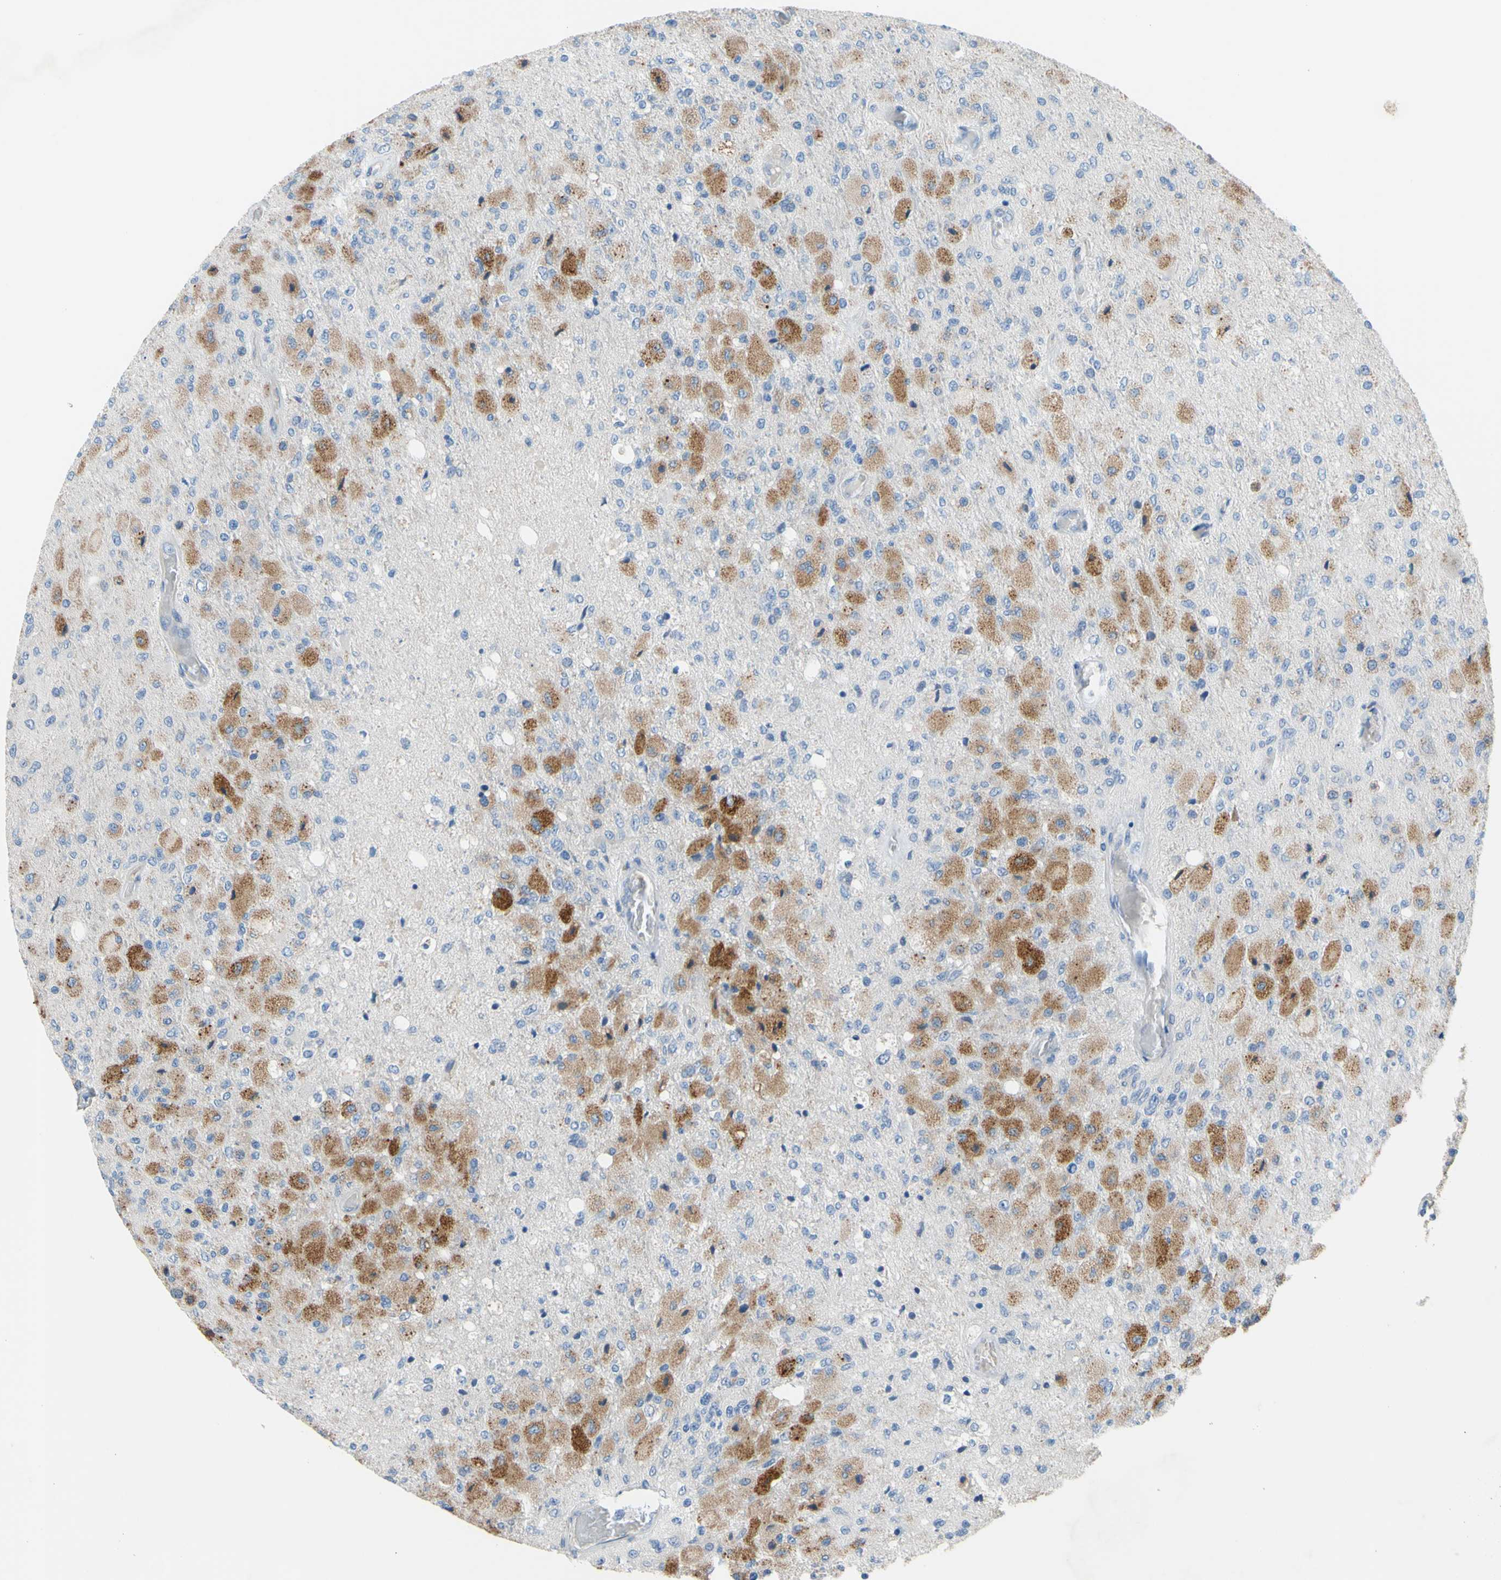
{"staining": {"intensity": "moderate", "quantity": "25%-75%", "location": "cytoplasmic/membranous"}, "tissue": "glioma", "cell_type": "Tumor cells", "image_type": "cancer", "snomed": [{"axis": "morphology", "description": "Normal tissue, NOS"}, {"axis": "morphology", "description": "Glioma, malignant, High grade"}, {"axis": "topography", "description": "Cerebral cortex"}], "caption": "Immunohistochemical staining of glioma reveals moderate cytoplasmic/membranous protein staining in approximately 25%-75% of tumor cells.", "gene": "TMEM59L", "patient": {"sex": "male", "age": 77}}